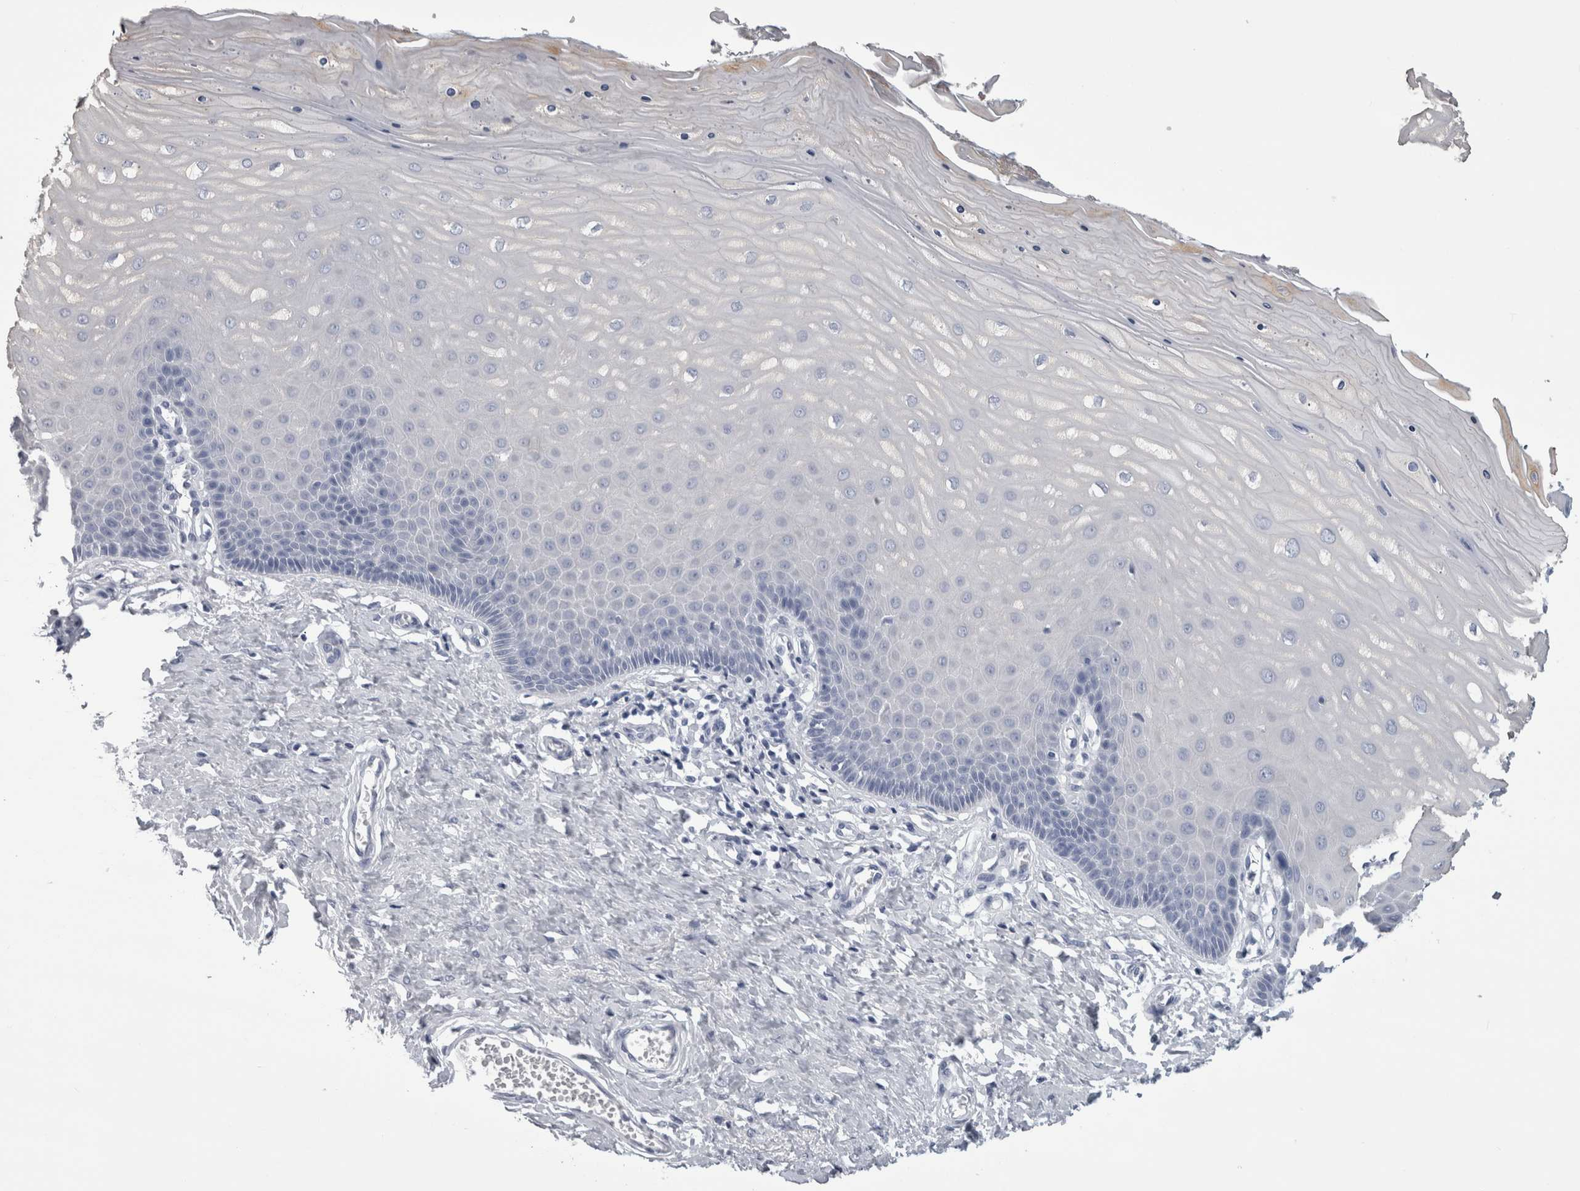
{"staining": {"intensity": "negative", "quantity": "none", "location": "none"}, "tissue": "cervix", "cell_type": "Glandular cells", "image_type": "normal", "snomed": [{"axis": "morphology", "description": "Normal tissue, NOS"}, {"axis": "topography", "description": "Cervix"}], "caption": "Immunohistochemical staining of normal cervix demonstrates no significant staining in glandular cells. (Immunohistochemistry (ihc), brightfield microscopy, high magnification).", "gene": "ALDH8A1", "patient": {"sex": "female", "age": 55}}